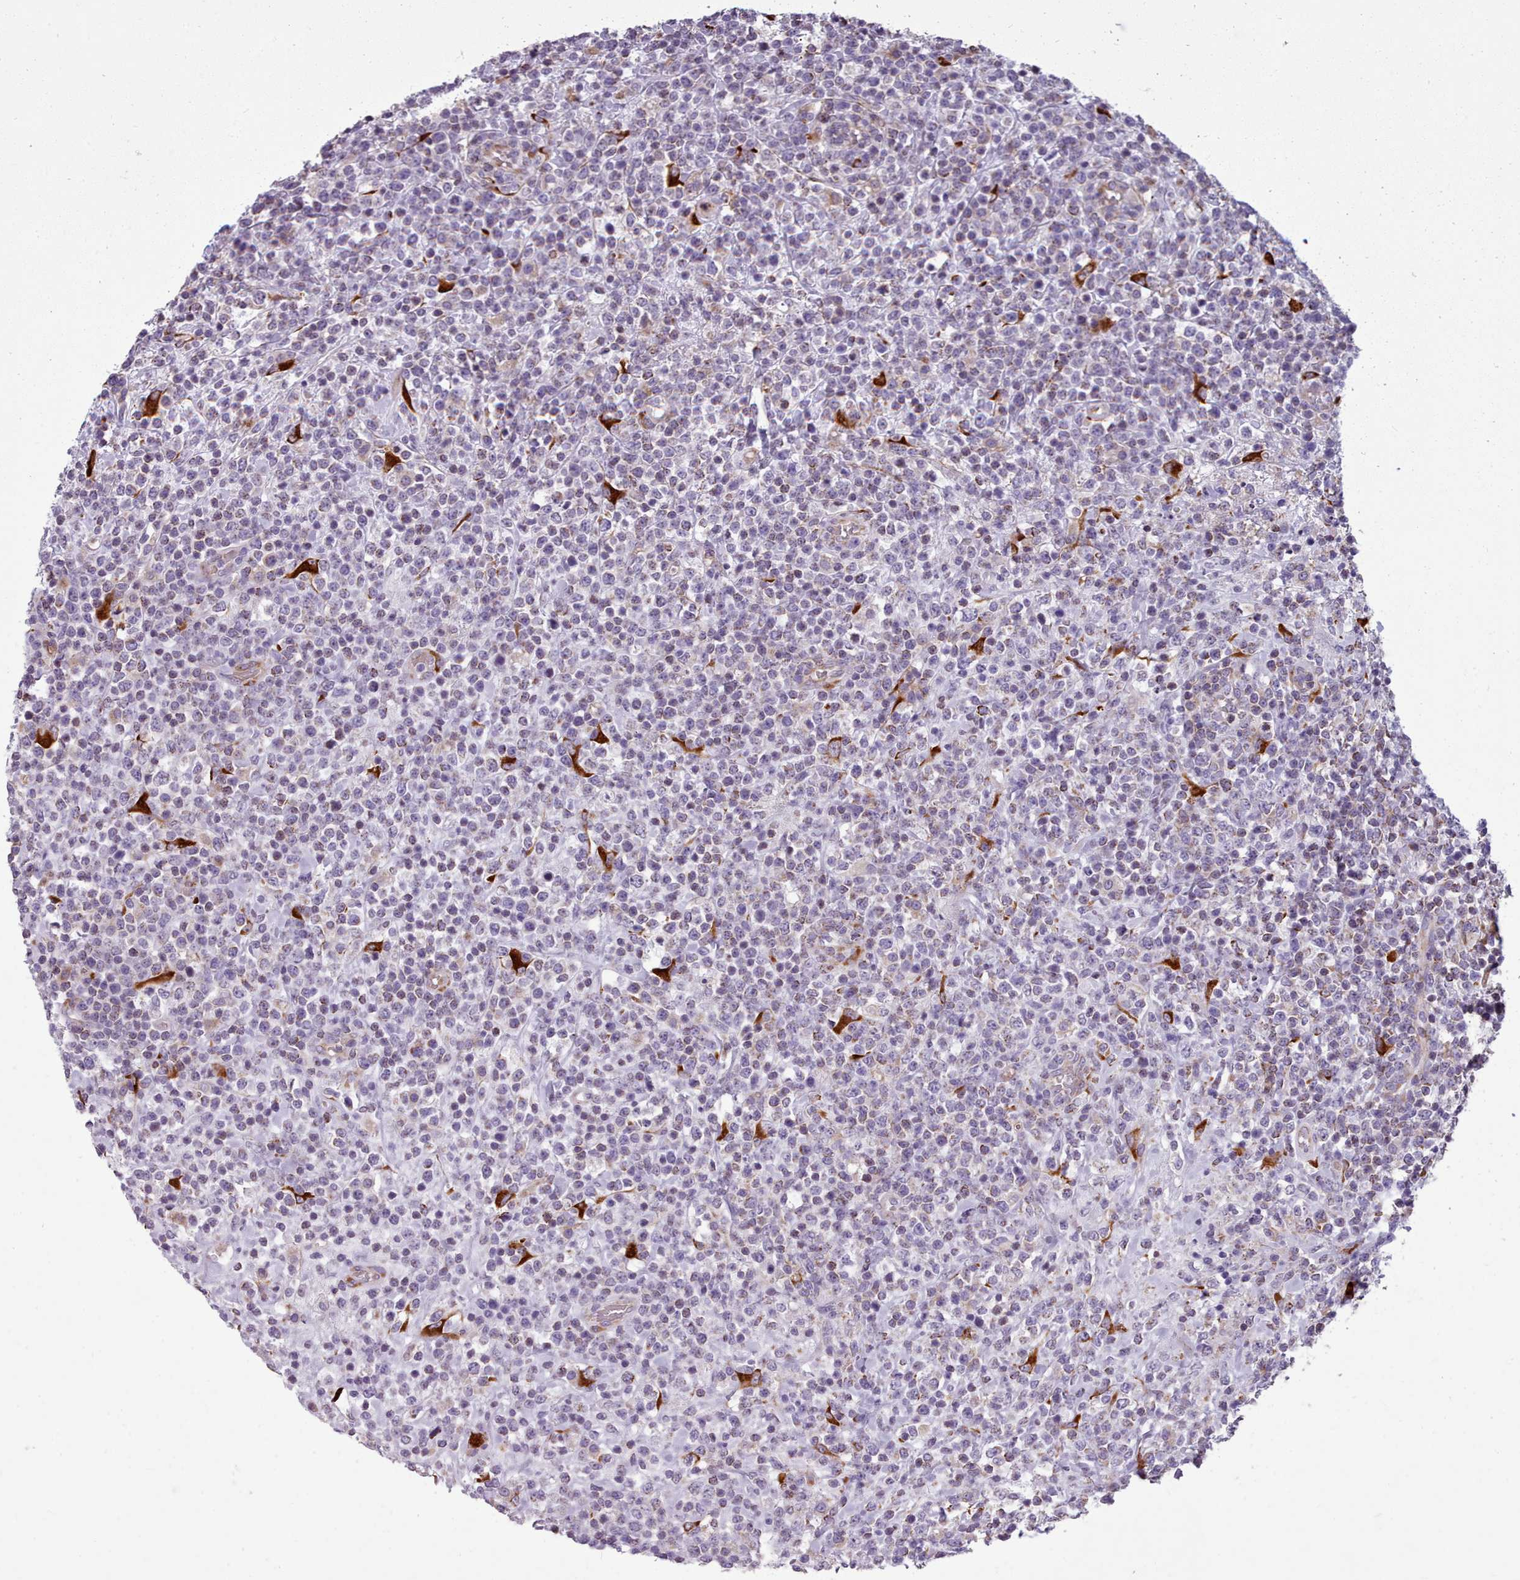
{"staining": {"intensity": "negative", "quantity": "none", "location": "none"}, "tissue": "lymphoma", "cell_type": "Tumor cells", "image_type": "cancer", "snomed": [{"axis": "morphology", "description": "Malignant lymphoma, non-Hodgkin's type, High grade"}, {"axis": "topography", "description": "Colon"}], "caption": "This micrograph is of lymphoma stained with immunohistochemistry to label a protein in brown with the nuclei are counter-stained blue. There is no positivity in tumor cells.", "gene": "FKBP10", "patient": {"sex": "female", "age": 53}}